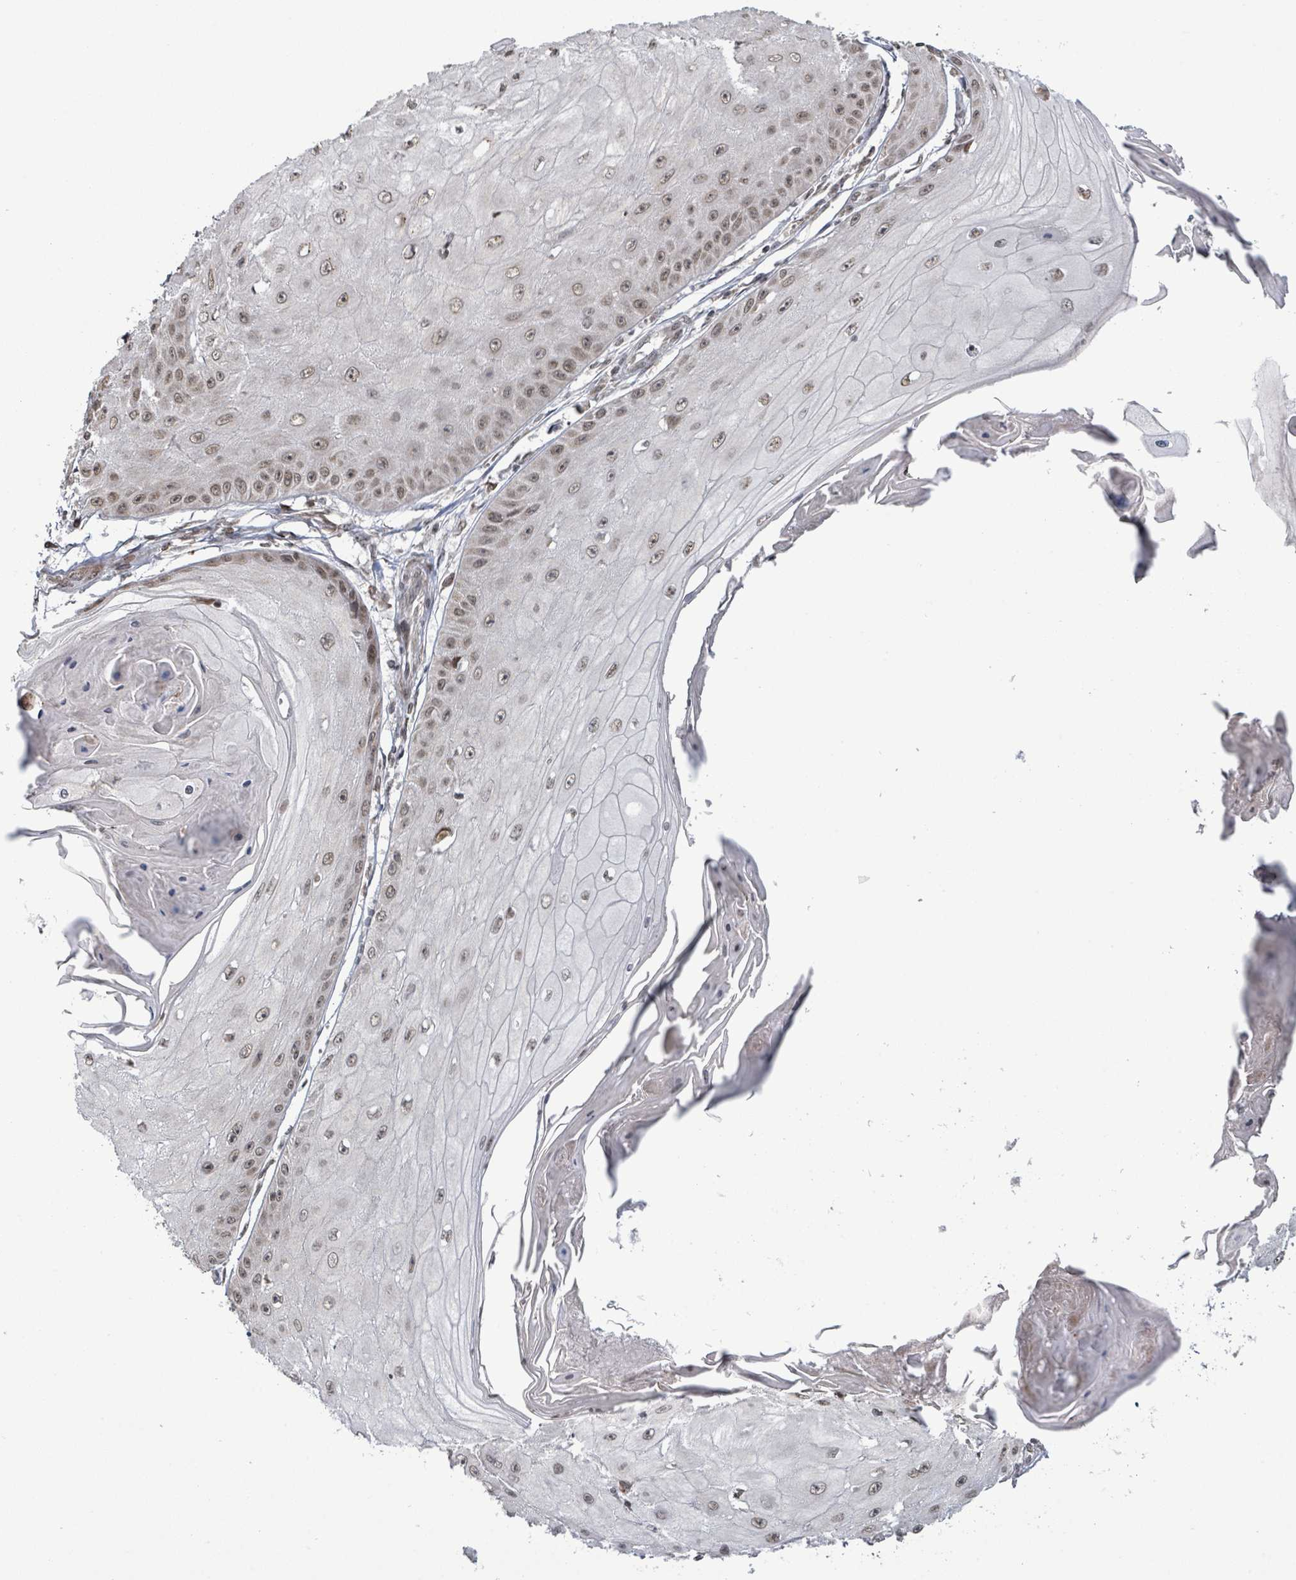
{"staining": {"intensity": "moderate", "quantity": "25%-75%", "location": "nuclear"}, "tissue": "skin cancer", "cell_type": "Tumor cells", "image_type": "cancer", "snomed": [{"axis": "morphology", "description": "Squamous cell carcinoma, NOS"}, {"axis": "topography", "description": "Skin"}], "caption": "Moderate nuclear staining is appreciated in about 25%-75% of tumor cells in squamous cell carcinoma (skin).", "gene": "SBF2", "patient": {"sex": "male", "age": 70}}